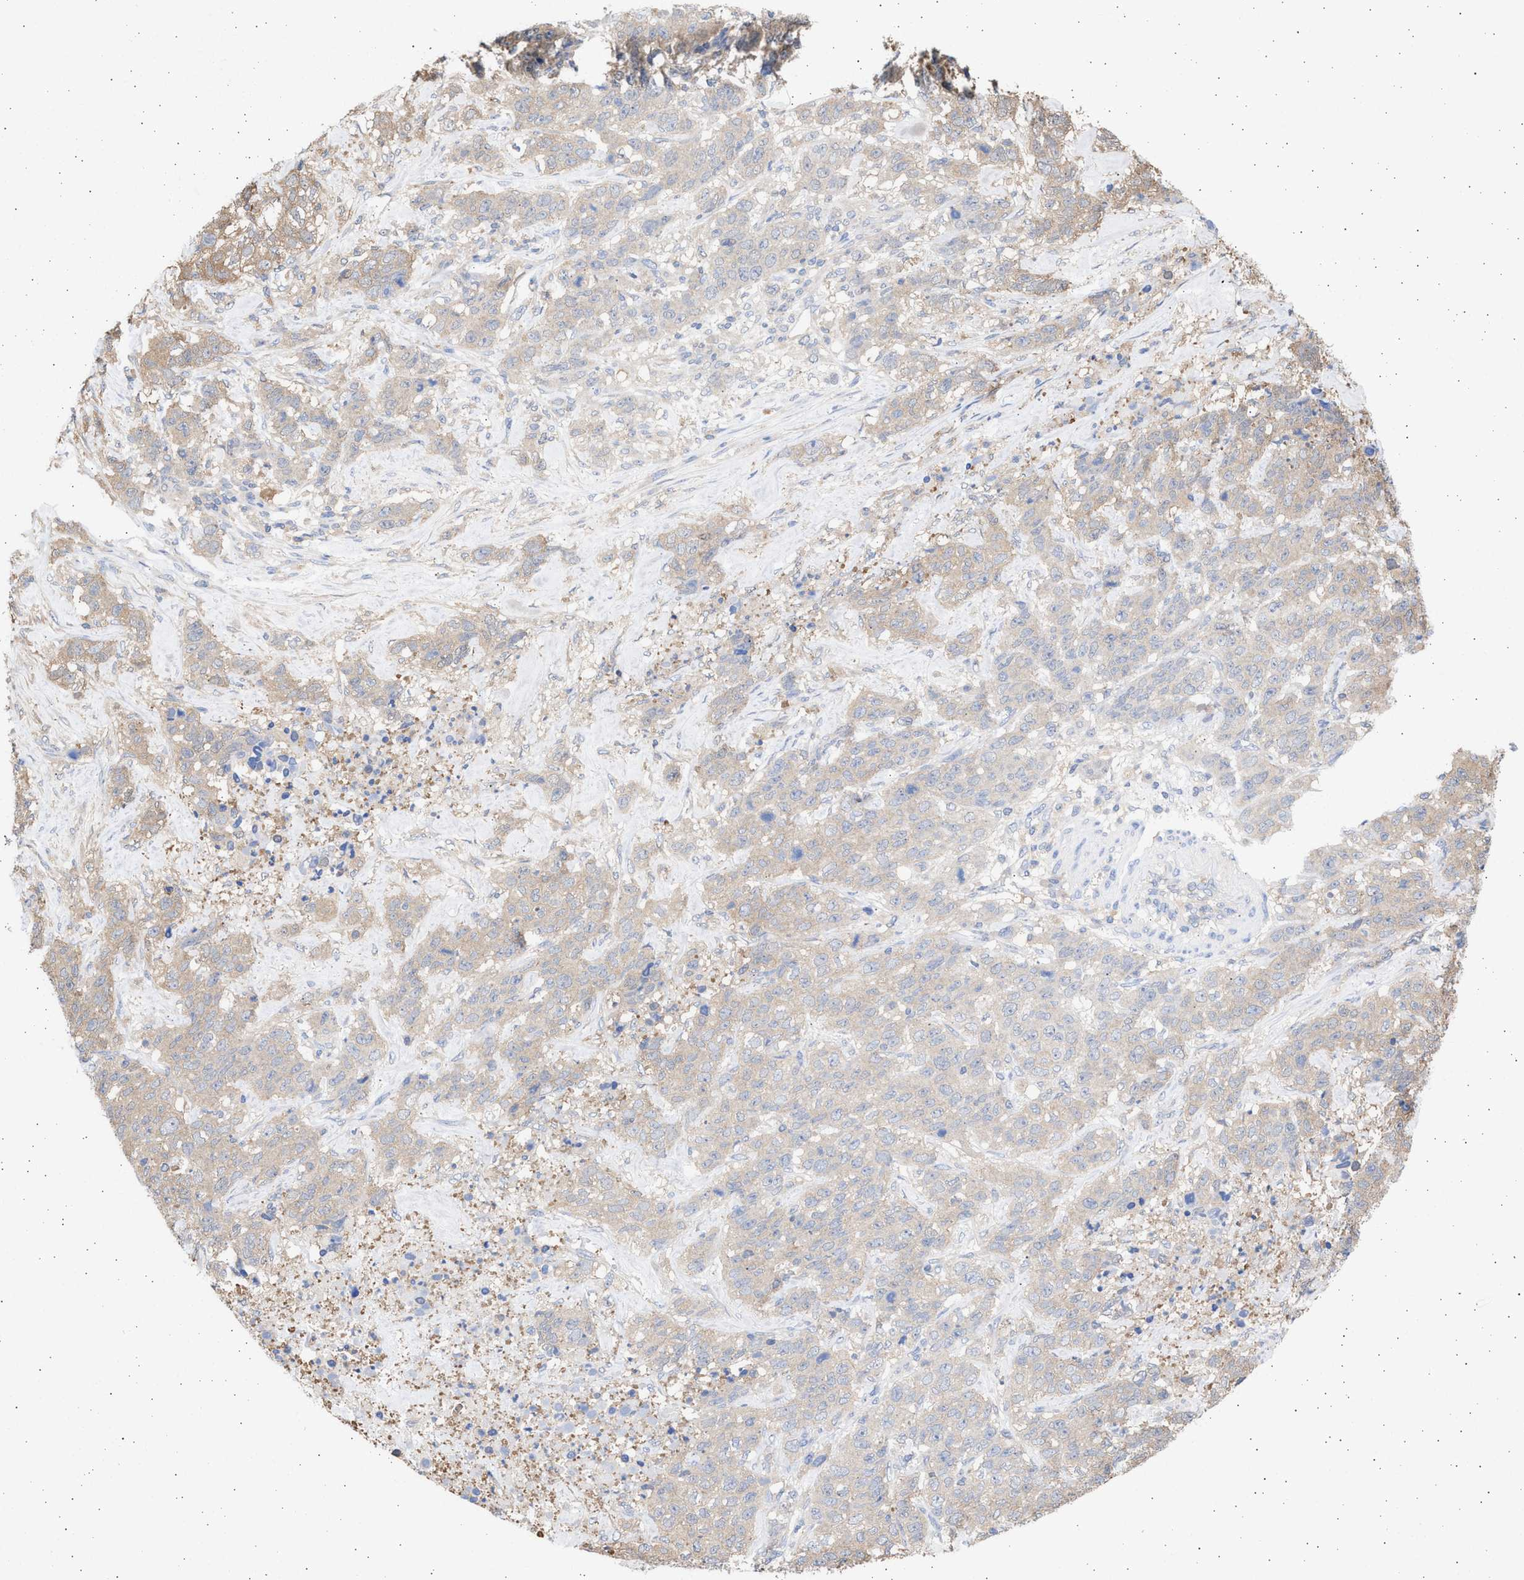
{"staining": {"intensity": "weak", "quantity": "<25%", "location": "cytoplasmic/membranous"}, "tissue": "stomach cancer", "cell_type": "Tumor cells", "image_type": "cancer", "snomed": [{"axis": "morphology", "description": "Adenocarcinoma, NOS"}, {"axis": "topography", "description": "Stomach"}], "caption": "The photomicrograph reveals no significant staining in tumor cells of stomach cancer.", "gene": "ALDOC", "patient": {"sex": "male", "age": 48}}